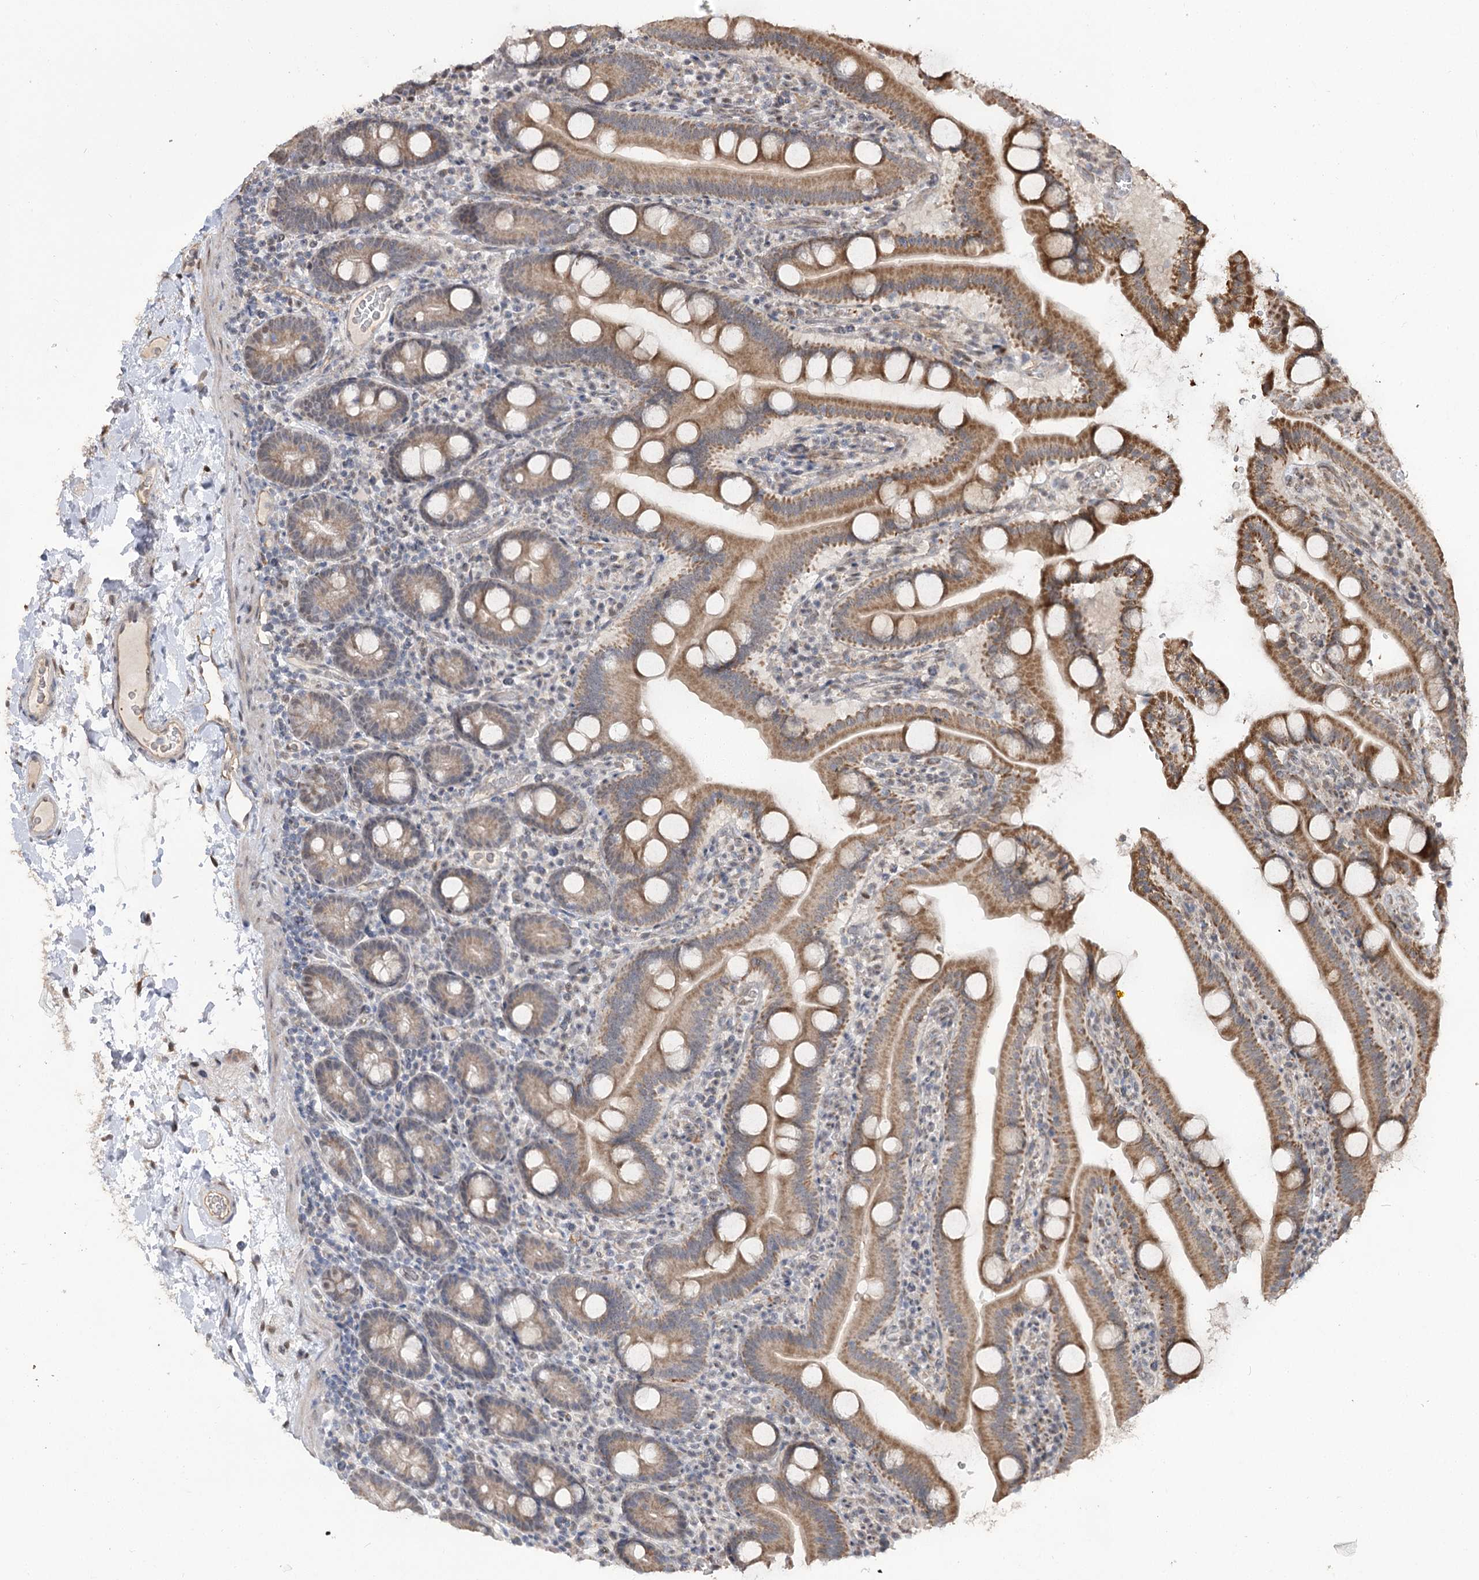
{"staining": {"intensity": "moderate", "quantity": ">75%", "location": "cytoplasmic/membranous"}, "tissue": "duodenum", "cell_type": "Glandular cells", "image_type": "normal", "snomed": [{"axis": "morphology", "description": "Normal tissue, NOS"}, {"axis": "topography", "description": "Duodenum"}], "caption": "Immunohistochemical staining of unremarkable duodenum shows medium levels of moderate cytoplasmic/membranous positivity in about >75% of glandular cells.", "gene": "RUFY4", "patient": {"sex": "male", "age": 55}}